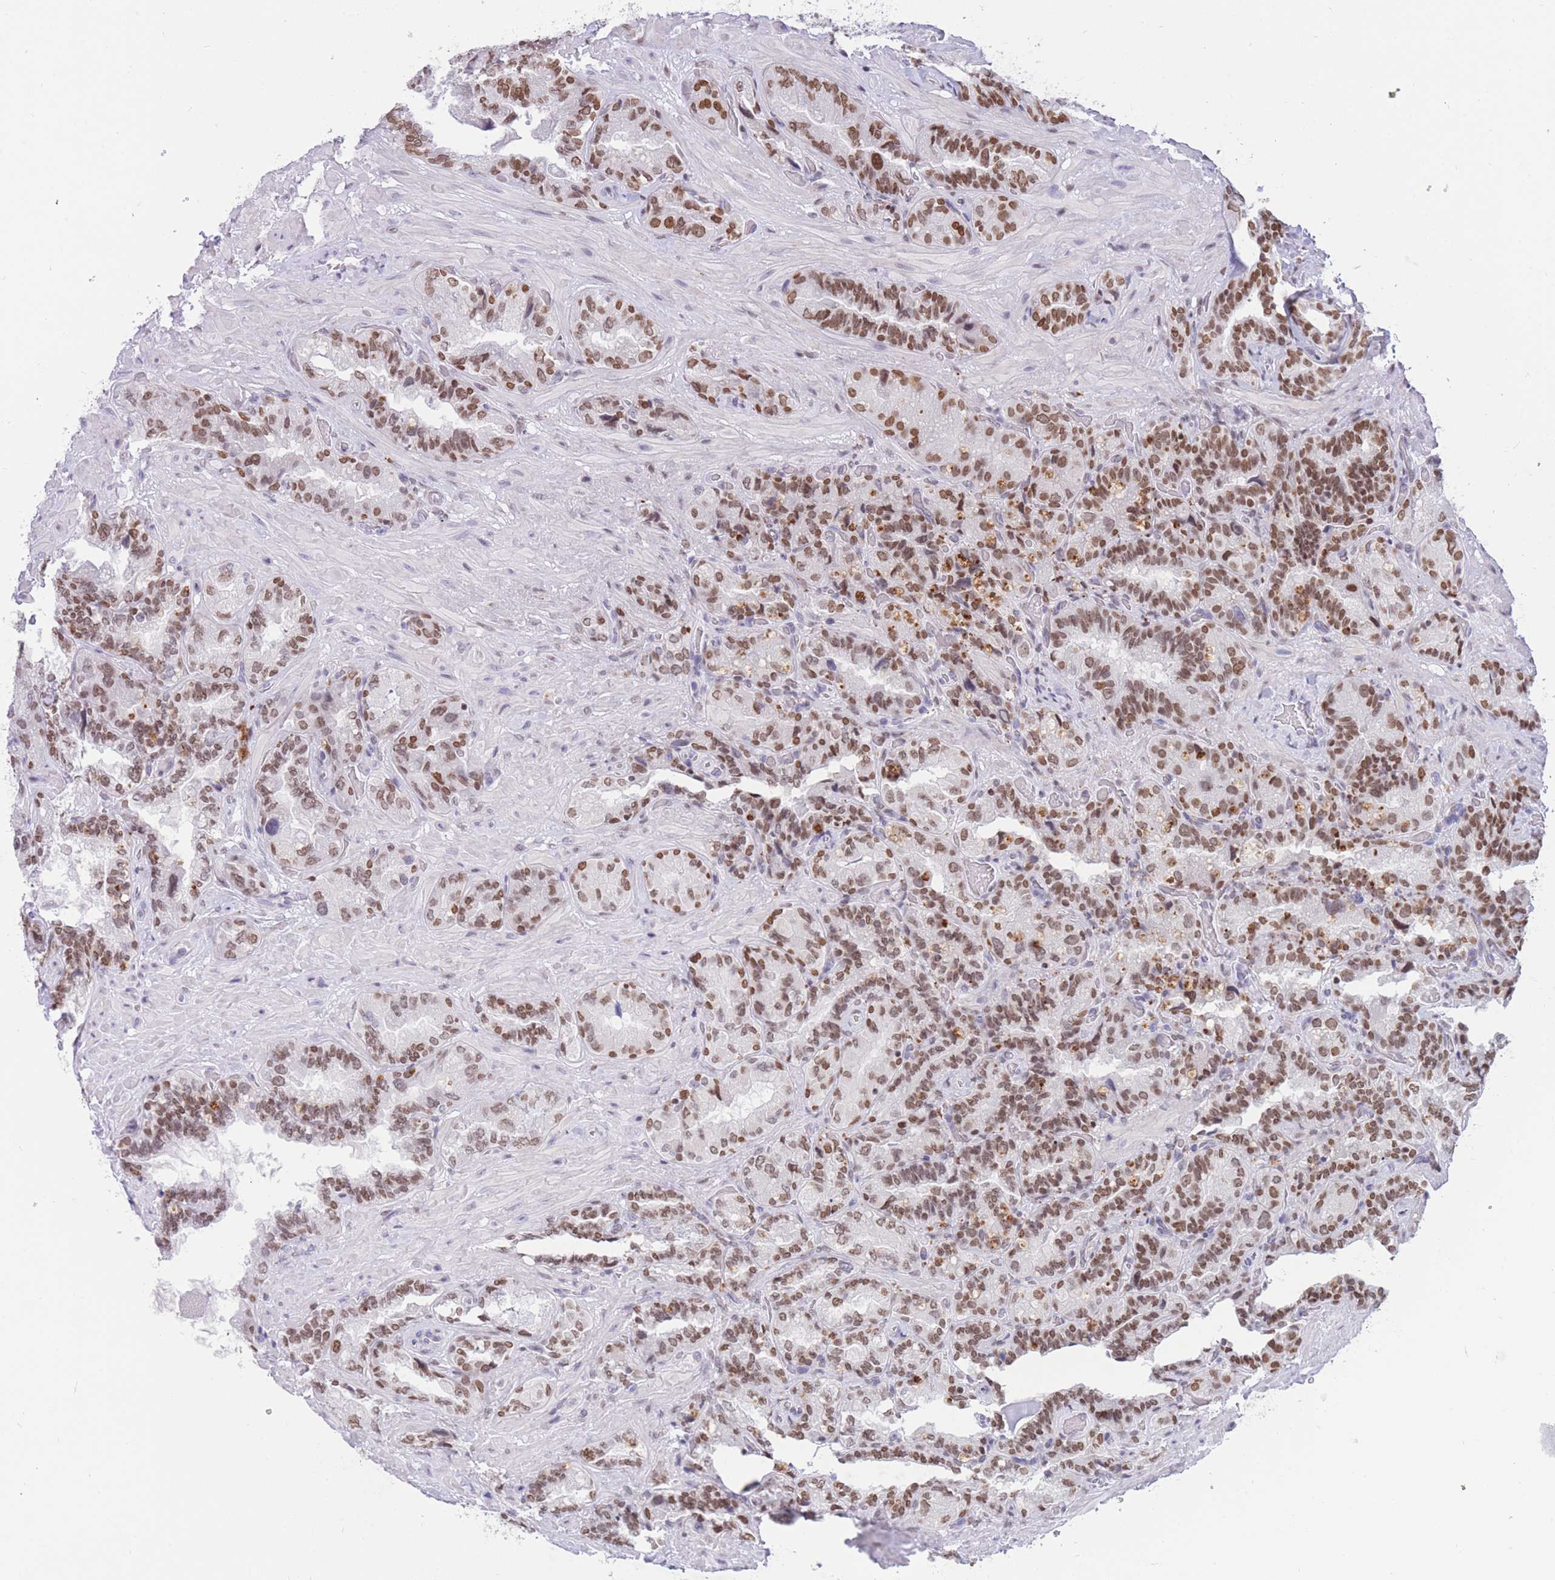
{"staining": {"intensity": "moderate", "quantity": ">75%", "location": "nuclear"}, "tissue": "seminal vesicle", "cell_type": "Glandular cells", "image_type": "normal", "snomed": [{"axis": "morphology", "description": "Normal tissue, NOS"}, {"axis": "topography", "description": "Prostate and seminal vesicle, NOS"}, {"axis": "topography", "description": "Prostate"}, {"axis": "topography", "description": "Seminal veicle"}], "caption": "The photomicrograph displays immunohistochemical staining of unremarkable seminal vesicle. There is moderate nuclear positivity is seen in about >75% of glandular cells. The protein is stained brown, and the nuclei are stained in blue (DAB IHC with brightfield microscopy, high magnification).", "gene": "HMGN1", "patient": {"sex": "male", "age": 67}}